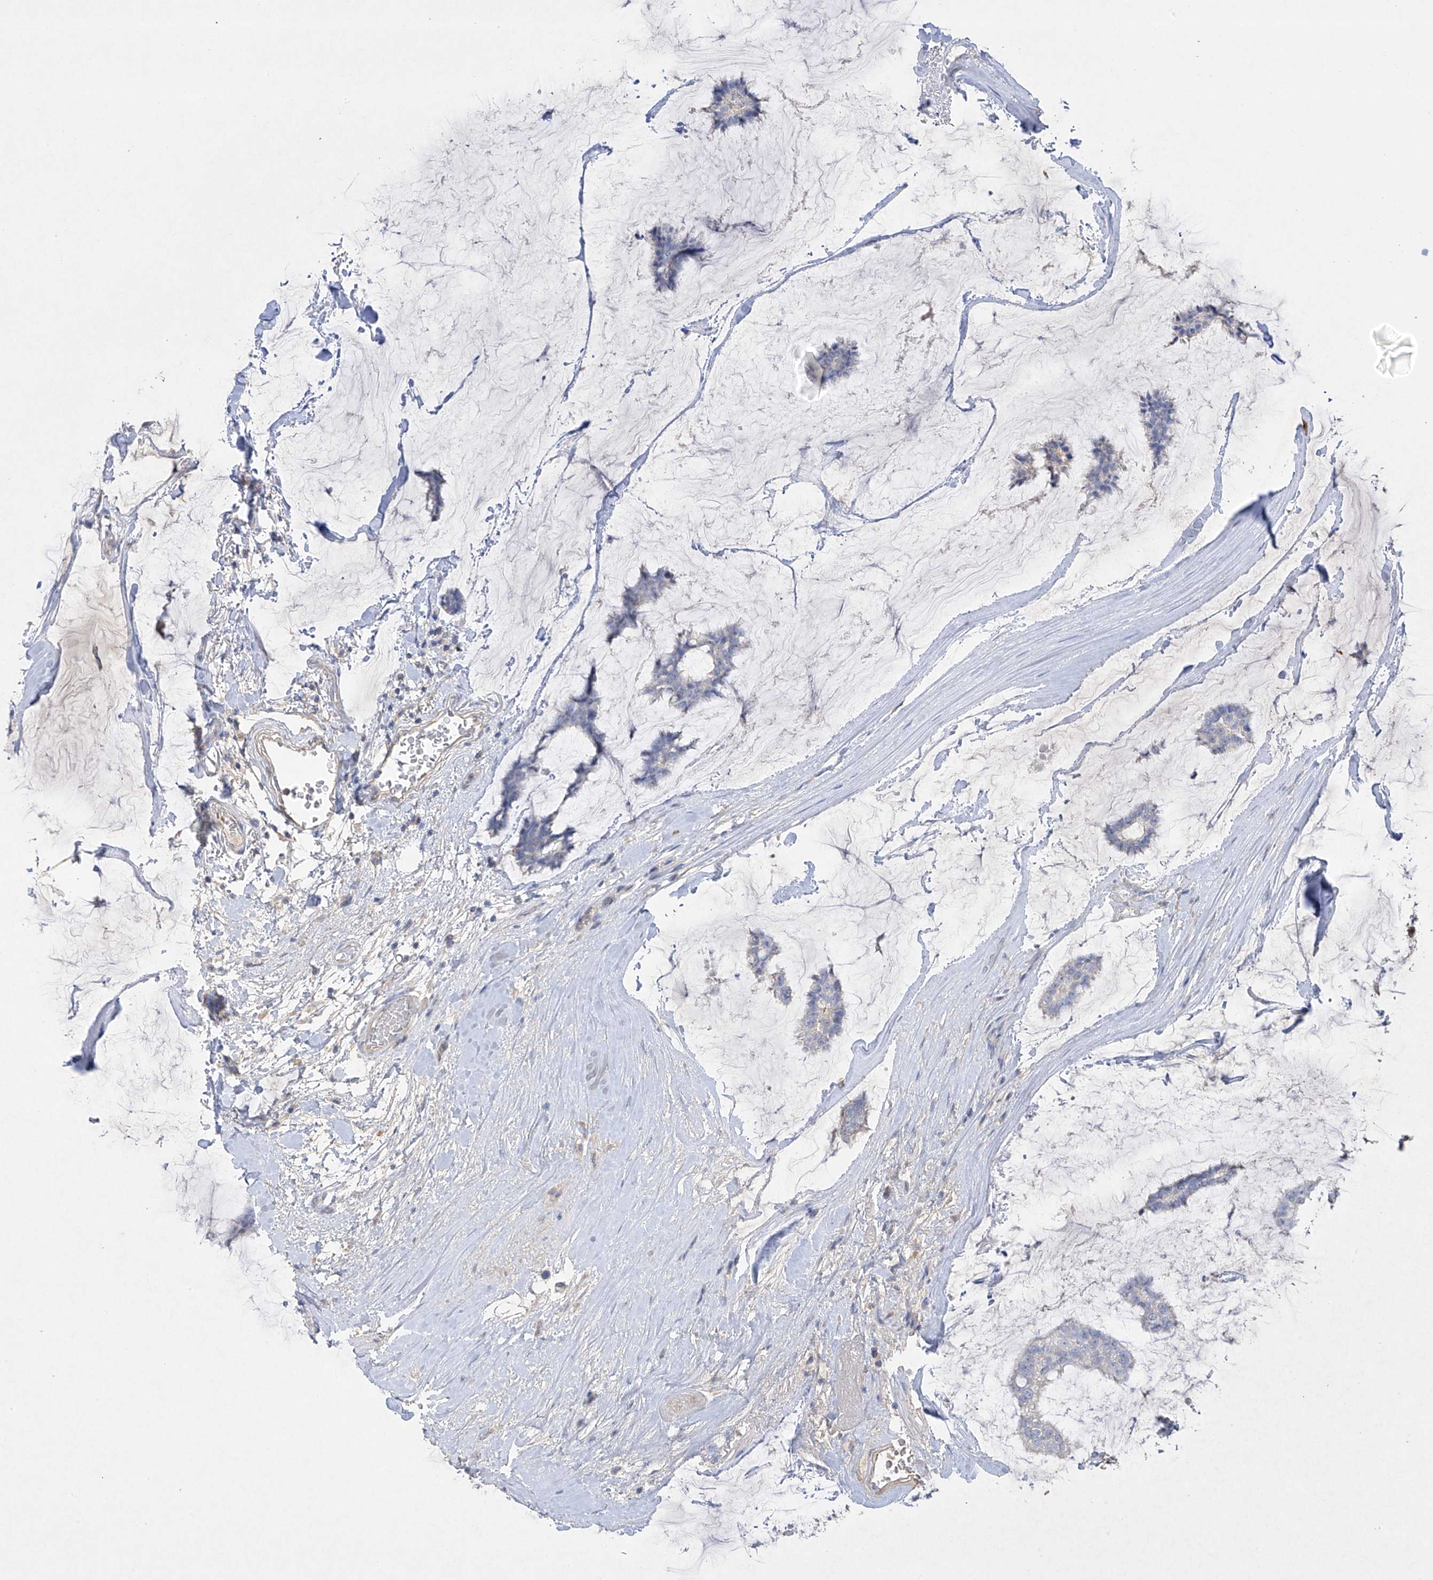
{"staining": {"intensity": "negative", "quantity": "none", "location": "none"}, "tissue": "breast cancer", "cell_type": "Tumor cells", "image_type": "cancer", "snomed": [{"axis": "morphology", "description": "Duct carcinoma"}, {"axis": "topography", "description": "Breast"}], "caption": "Breast invasive ductal carcinoma stained for a protein using immunohistochemistry reveals no expression tumor cells.", "gene": "PRSS12", "patient": {"sex": "female", "age": 93}}